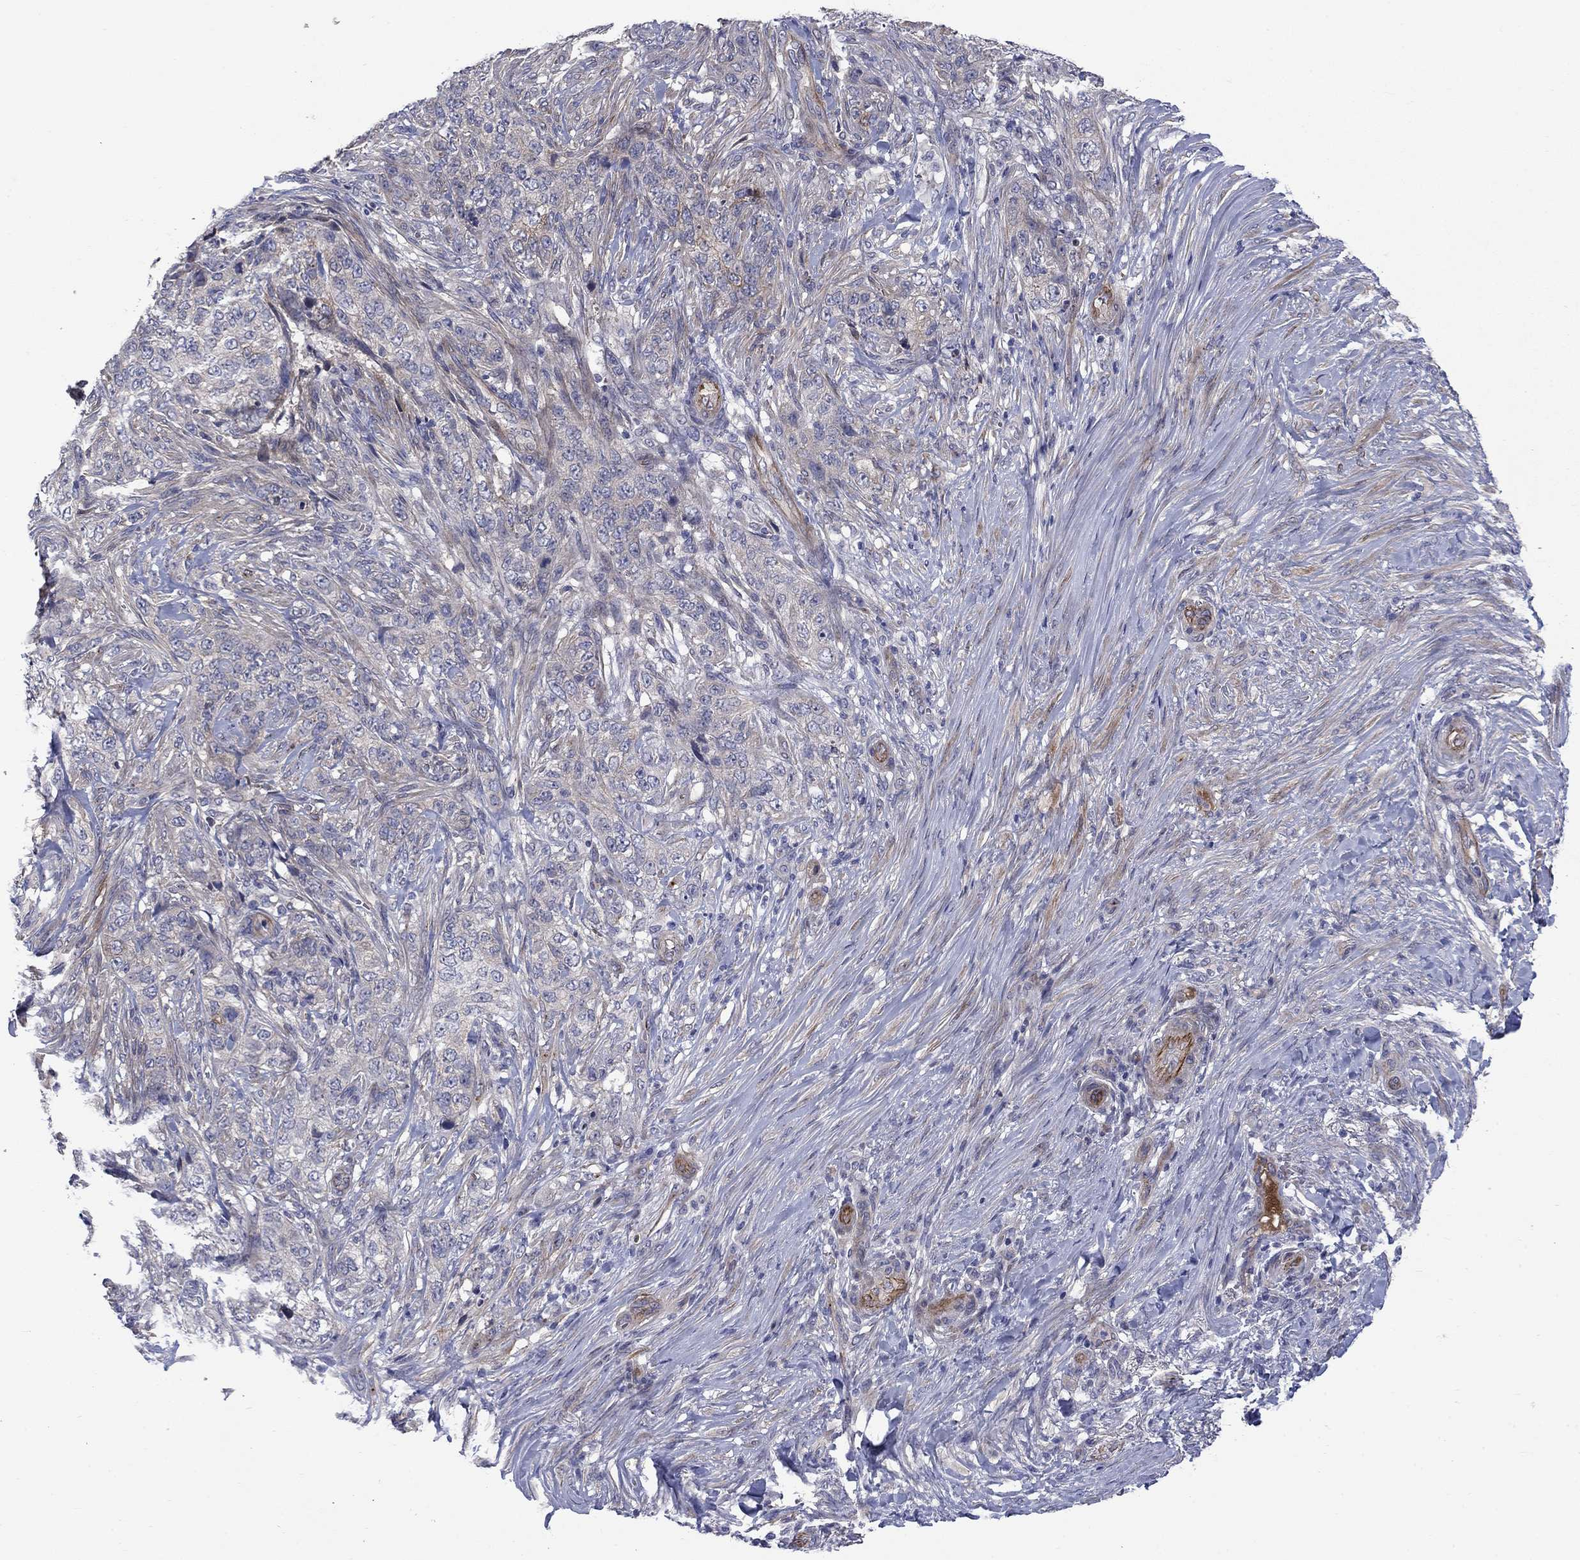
{"staining": {"intensity": "weak", "quantity": "<25%", "location": "cytoplasmic/membranous"}, "tissue": "skin cancer", "cell_type": "Tumor cells", "image_type": "cancer", "snomed": [{"axis": "morphology", "description": "Basal cell carcinoma"}, {"axis": "topography", "description": "Skin"}], "caption": "Skin cancer (basal cell carcinoma) was stained to show a protein in brown. There is no significant staining in tumor cells.", "gene": "SLC1A1", "patient": {"sex": "female", "age": 69}}